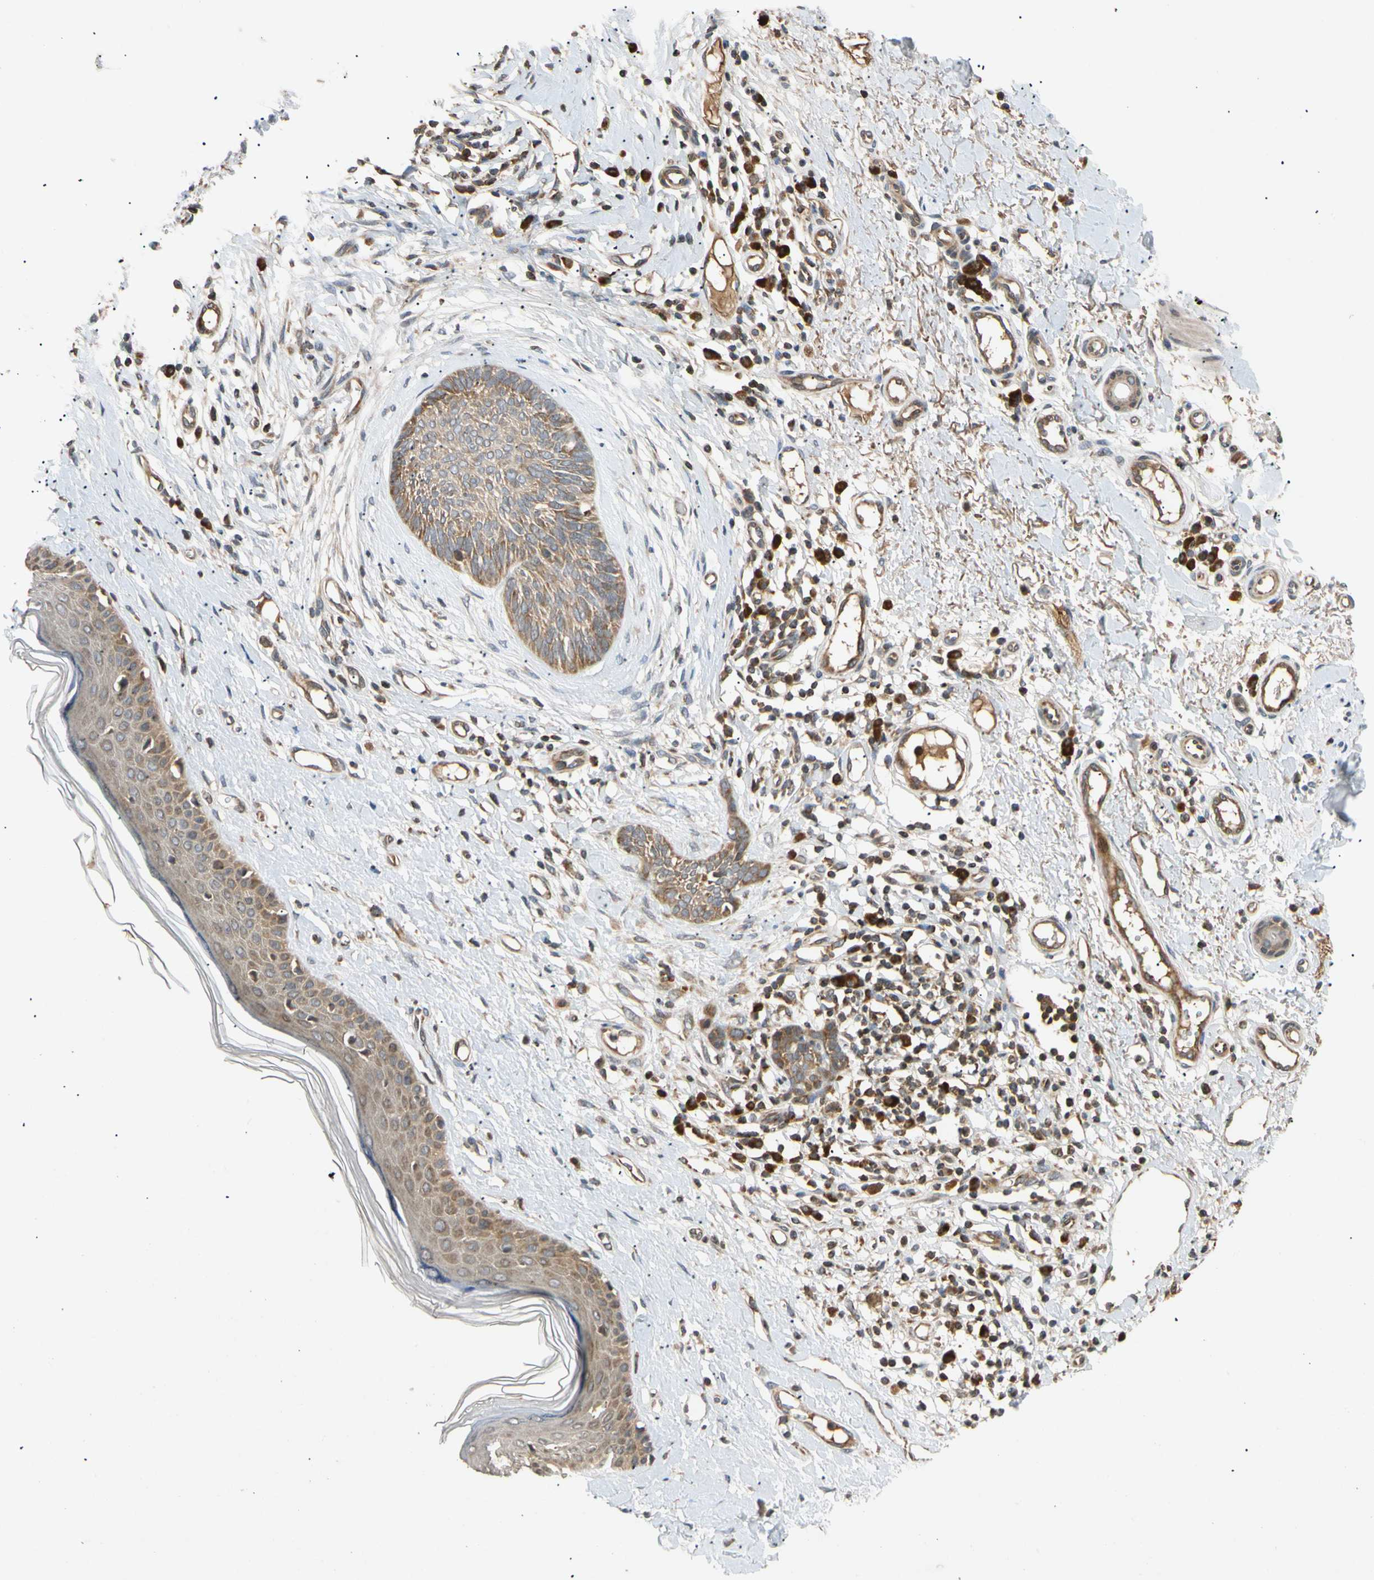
{"staining": {"intensity": "moderate", "quantity": ">75%", "location": "cytoplasmic/membranous"}, "tissue": "skin cancer", "cell_type": "Tumor cells", "image_type": "cancer", "snomed": [{"axis": "morphology", "description": "Normal tissue, NOS"}, {"axis": "morphology", "description": "Basal cell carcinoma"}, {"axis": "topography", "description": "Skin"}], "caption": "An immunohistochemistry (IHC) photomicrograph of neoplastic tissue is shown. Protein staining in brown labels moderate cytoplasmic/membranous positivity in skin cancer (basal cell carcinoma) within tumor cells.", "gene": "MRPS22", "patient": {"sex": "male", "age": 71}}